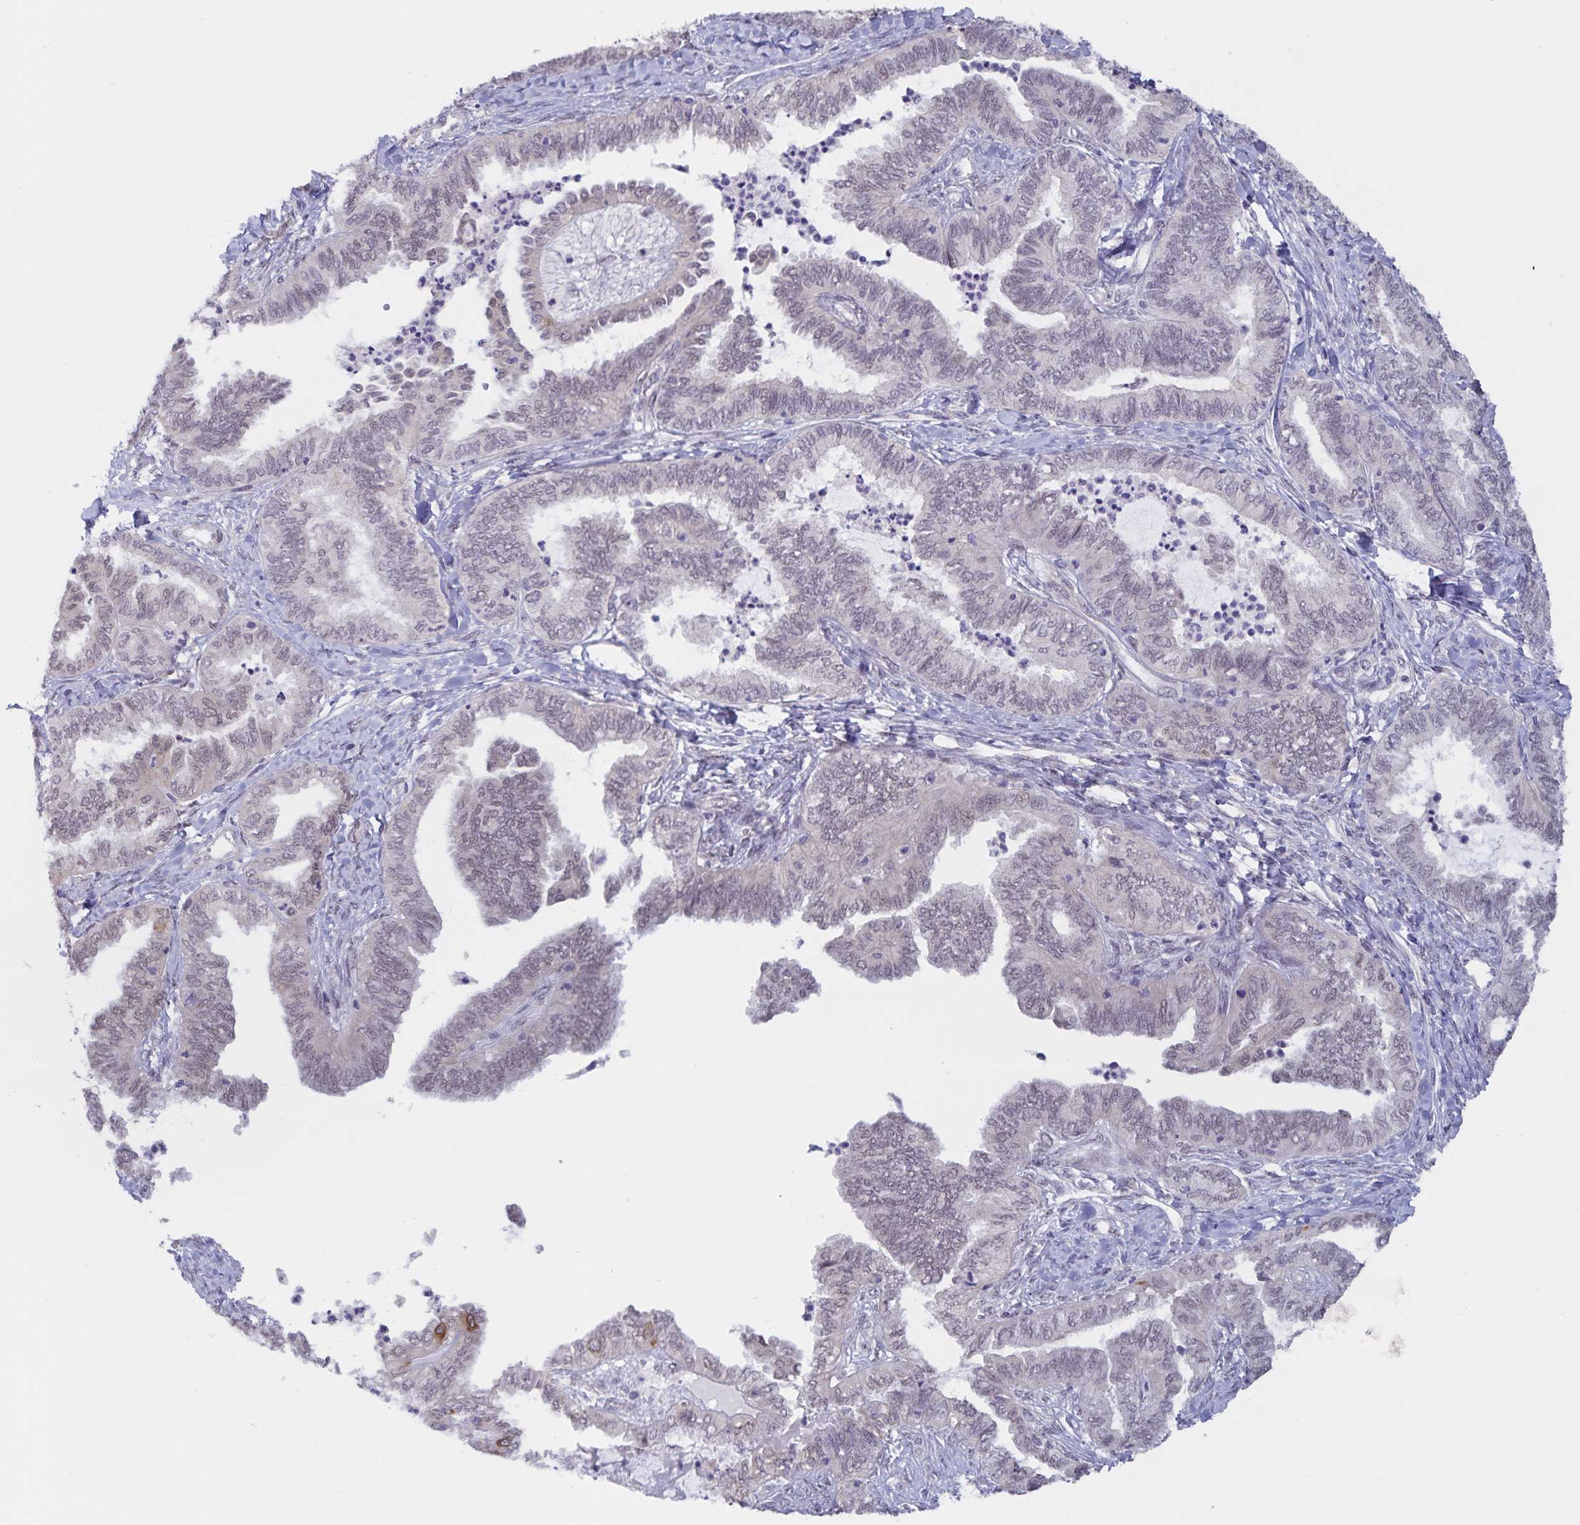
{"staining": {"intensity": "negative", "quantity": "none", "location": "none"}, "tissue": "ovarian cancer", "cell_type": "Tumor cells", "image_type": "cancer", "snomed": [{"axis": "morphology", "description": "Carcinoma, endometroid"}, {"axis": "topography", "description": "Ovary"}], "caption": "Ovarian cancer (endometroid carcinoma) stained for a protein using IHC exhibits no expression tumor cells.", "gene": "ATP2A2", "patient": {"sex": "female", "age": 70}}